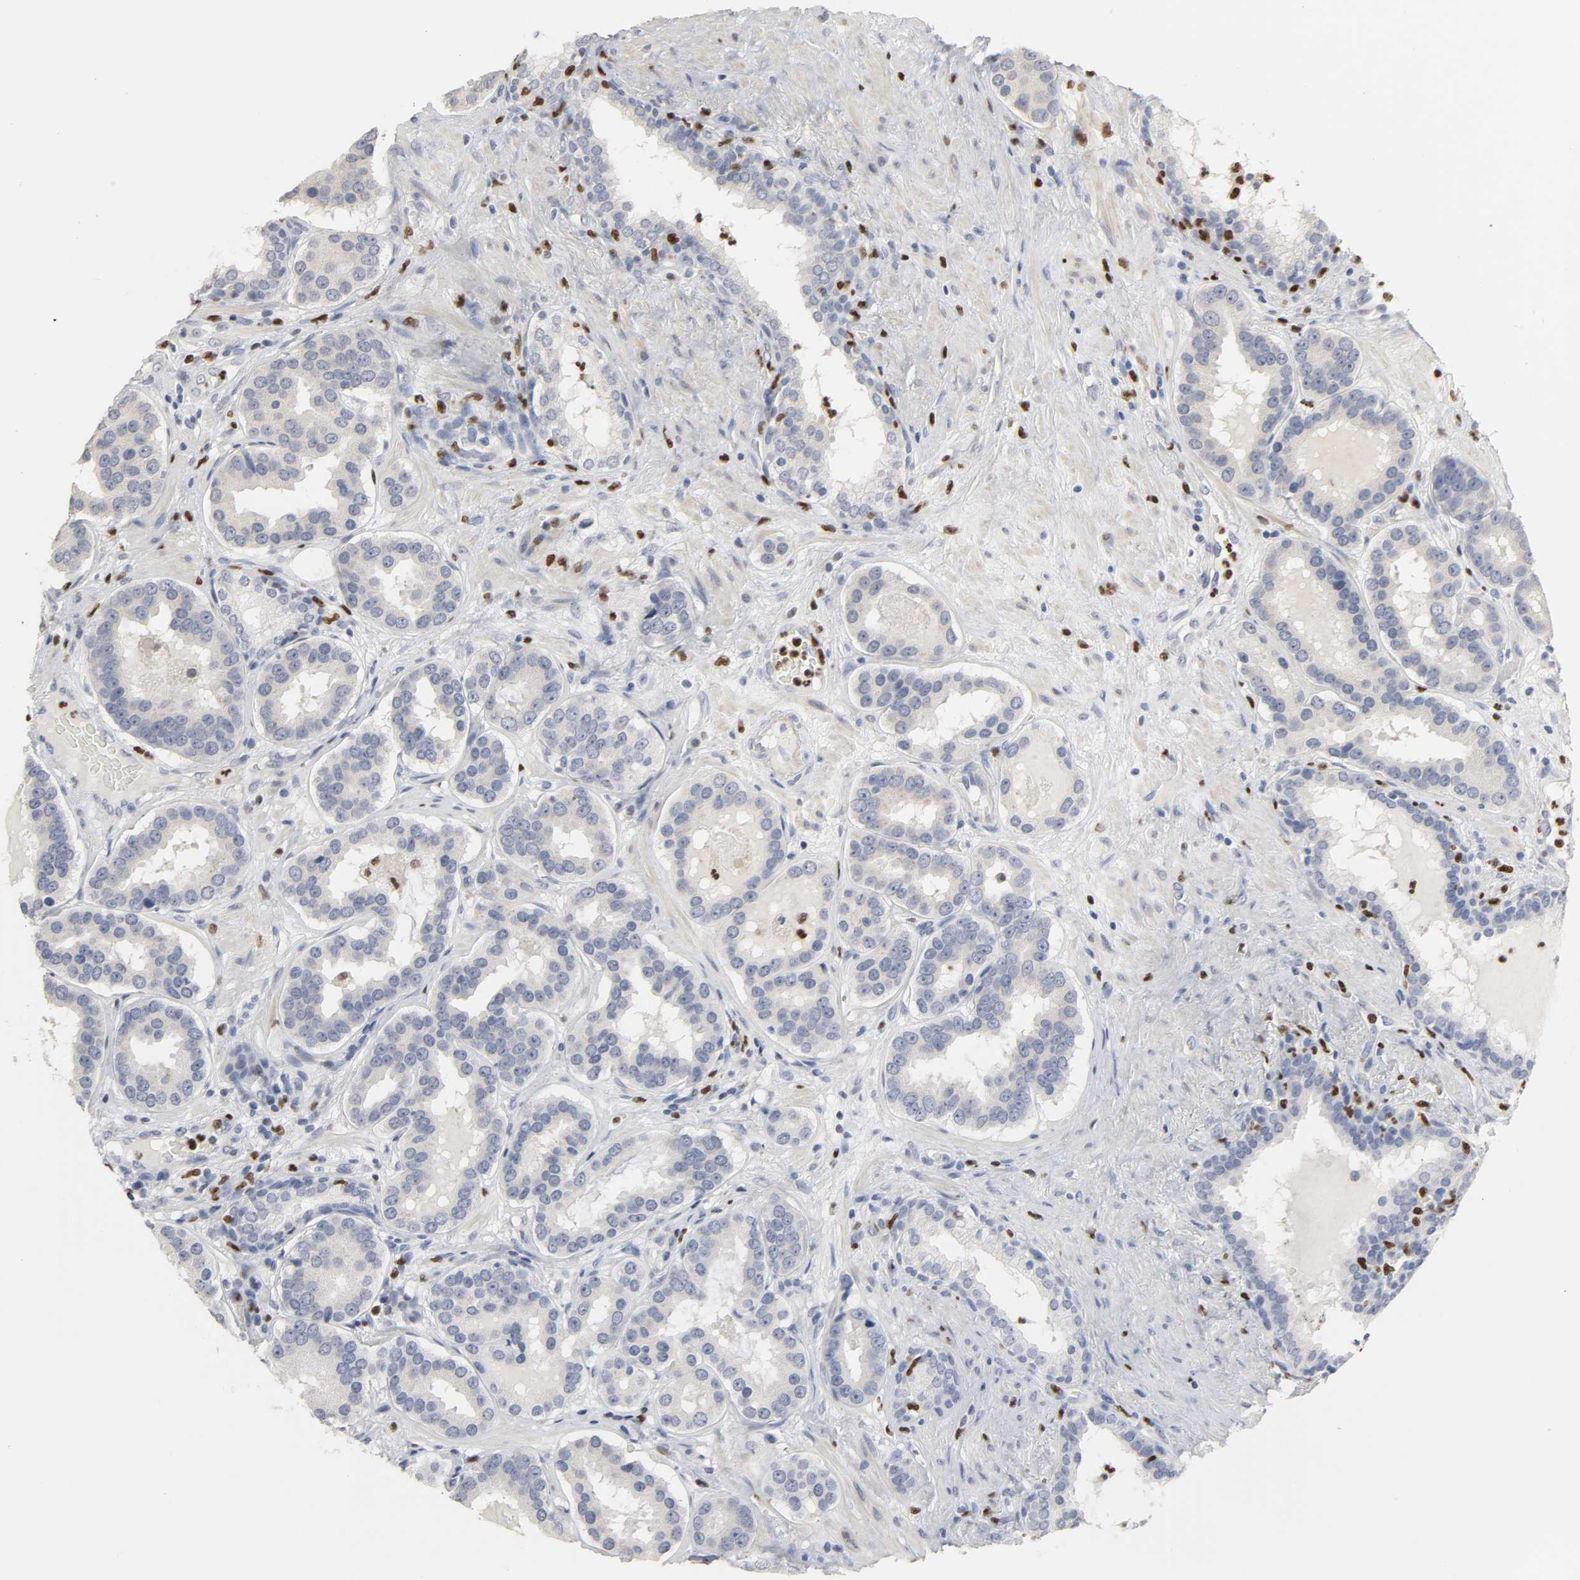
{"staining": {"intensity": "negative", "quantity": "none", "location": "none"}, "tissue": "prostate cancer", "cell_type": "Tumor cells", "image_type": "cancer", "snomed": [{"axis": "morphology", "description": "Adenocarcinoma, Low grade"}, {"axis": "topography", "description": "Prostate"}], "caption": "This is an immunohistochemistry (IHC) histopathology image of human prostate cancer. There is no positivity in tumor cells.", "gene": "SPI1", "patient": {"sex": "male", "age": 59}}